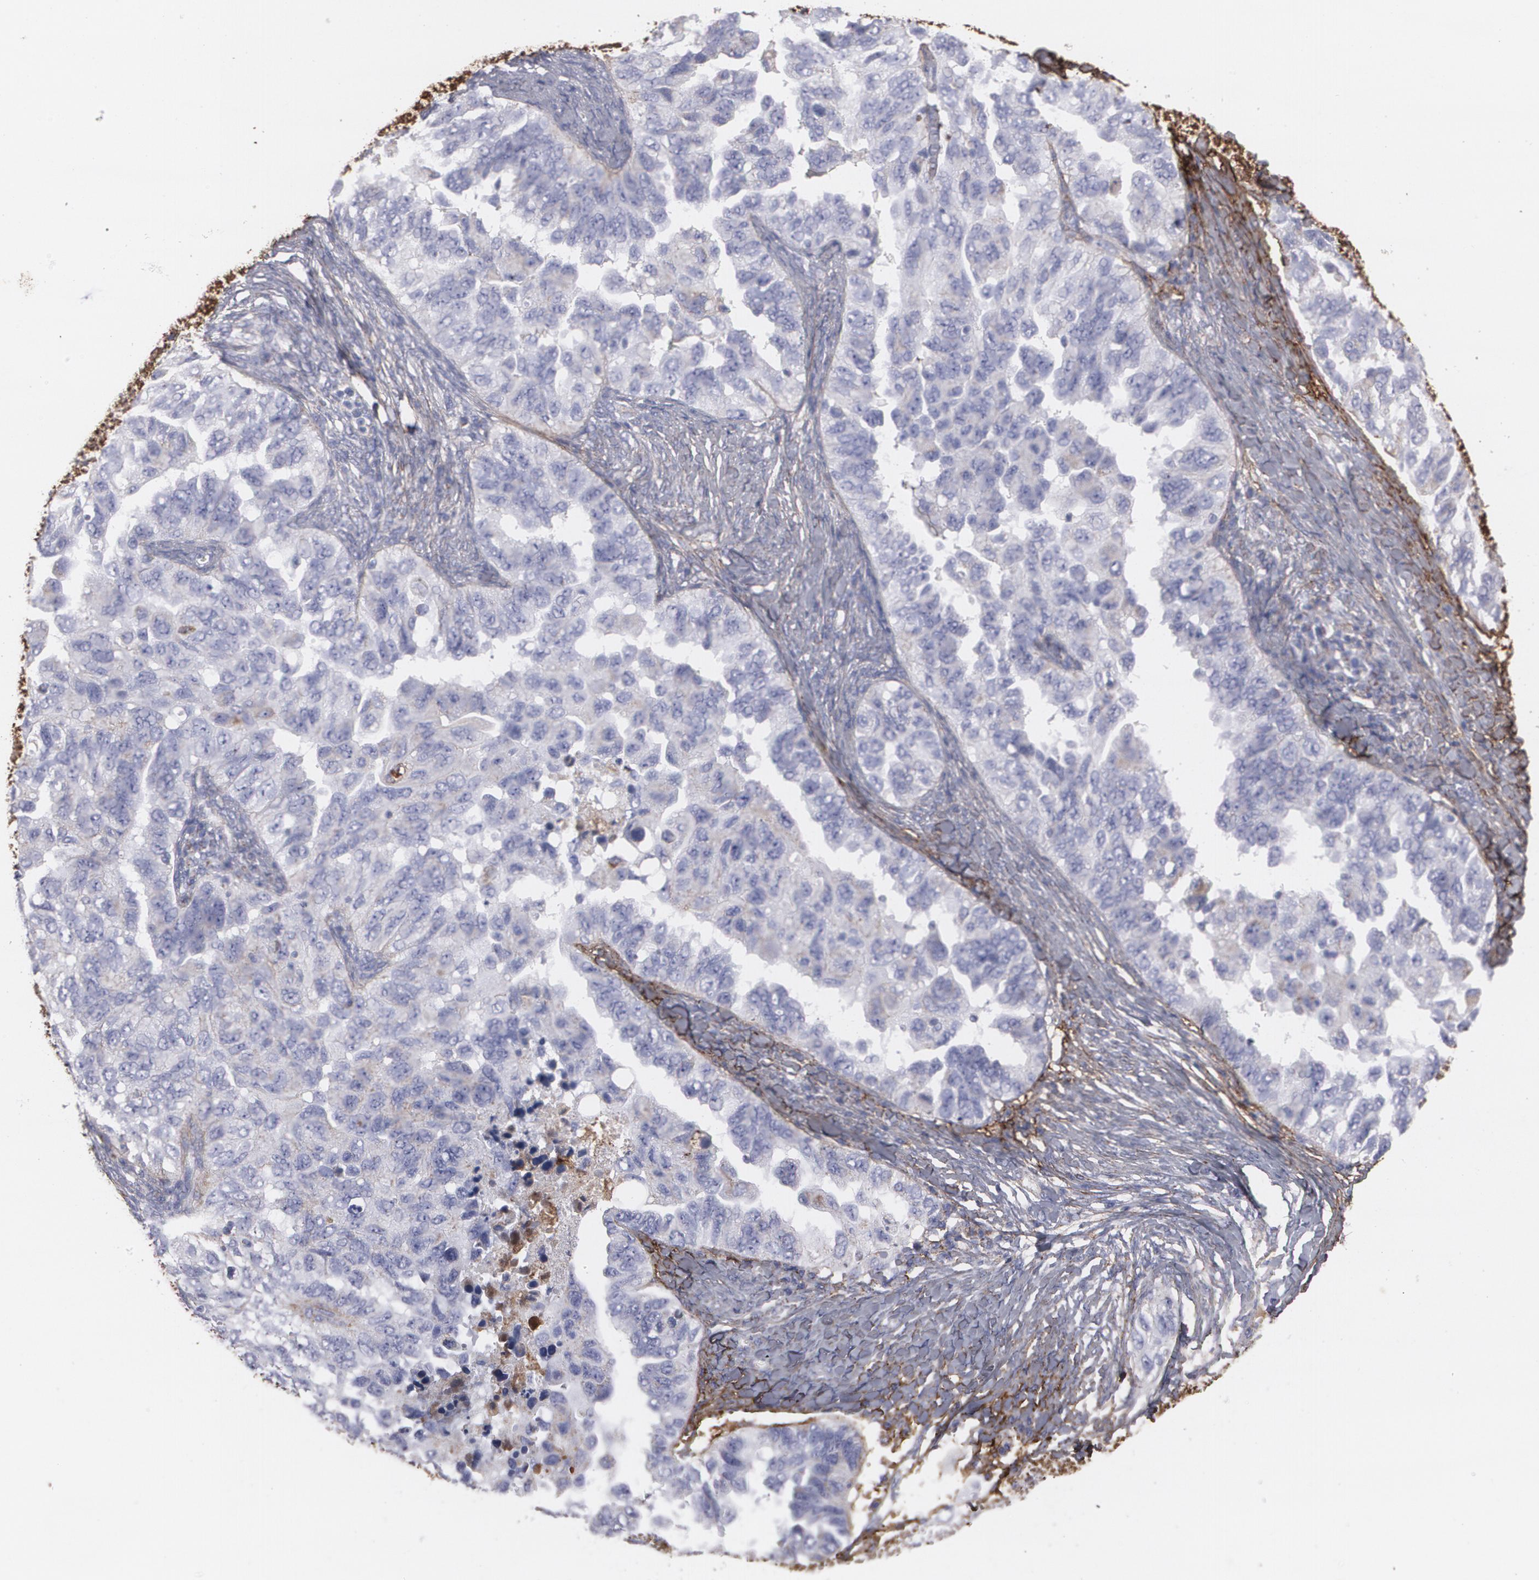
{"staining": {"intensity": "weak", "quantity": "<25%", "location": "cytoplasmic/membranous"}, "tissue": "ovarian cancer", "cell_type": "Tumor cells", "image_type": "cancer", "snomed": [{"axis": "morphology", "description": "Cystadenocarcinoma, serous, NOS"}, {"axis": "topography", "description": "Ovary"}], "caption": "Tumor cells are negative for protein expression in human ovarian serous cystadenocarcinoma.", "gene": "FBLN1", "patient": {"sex": "female", "age": 82}}